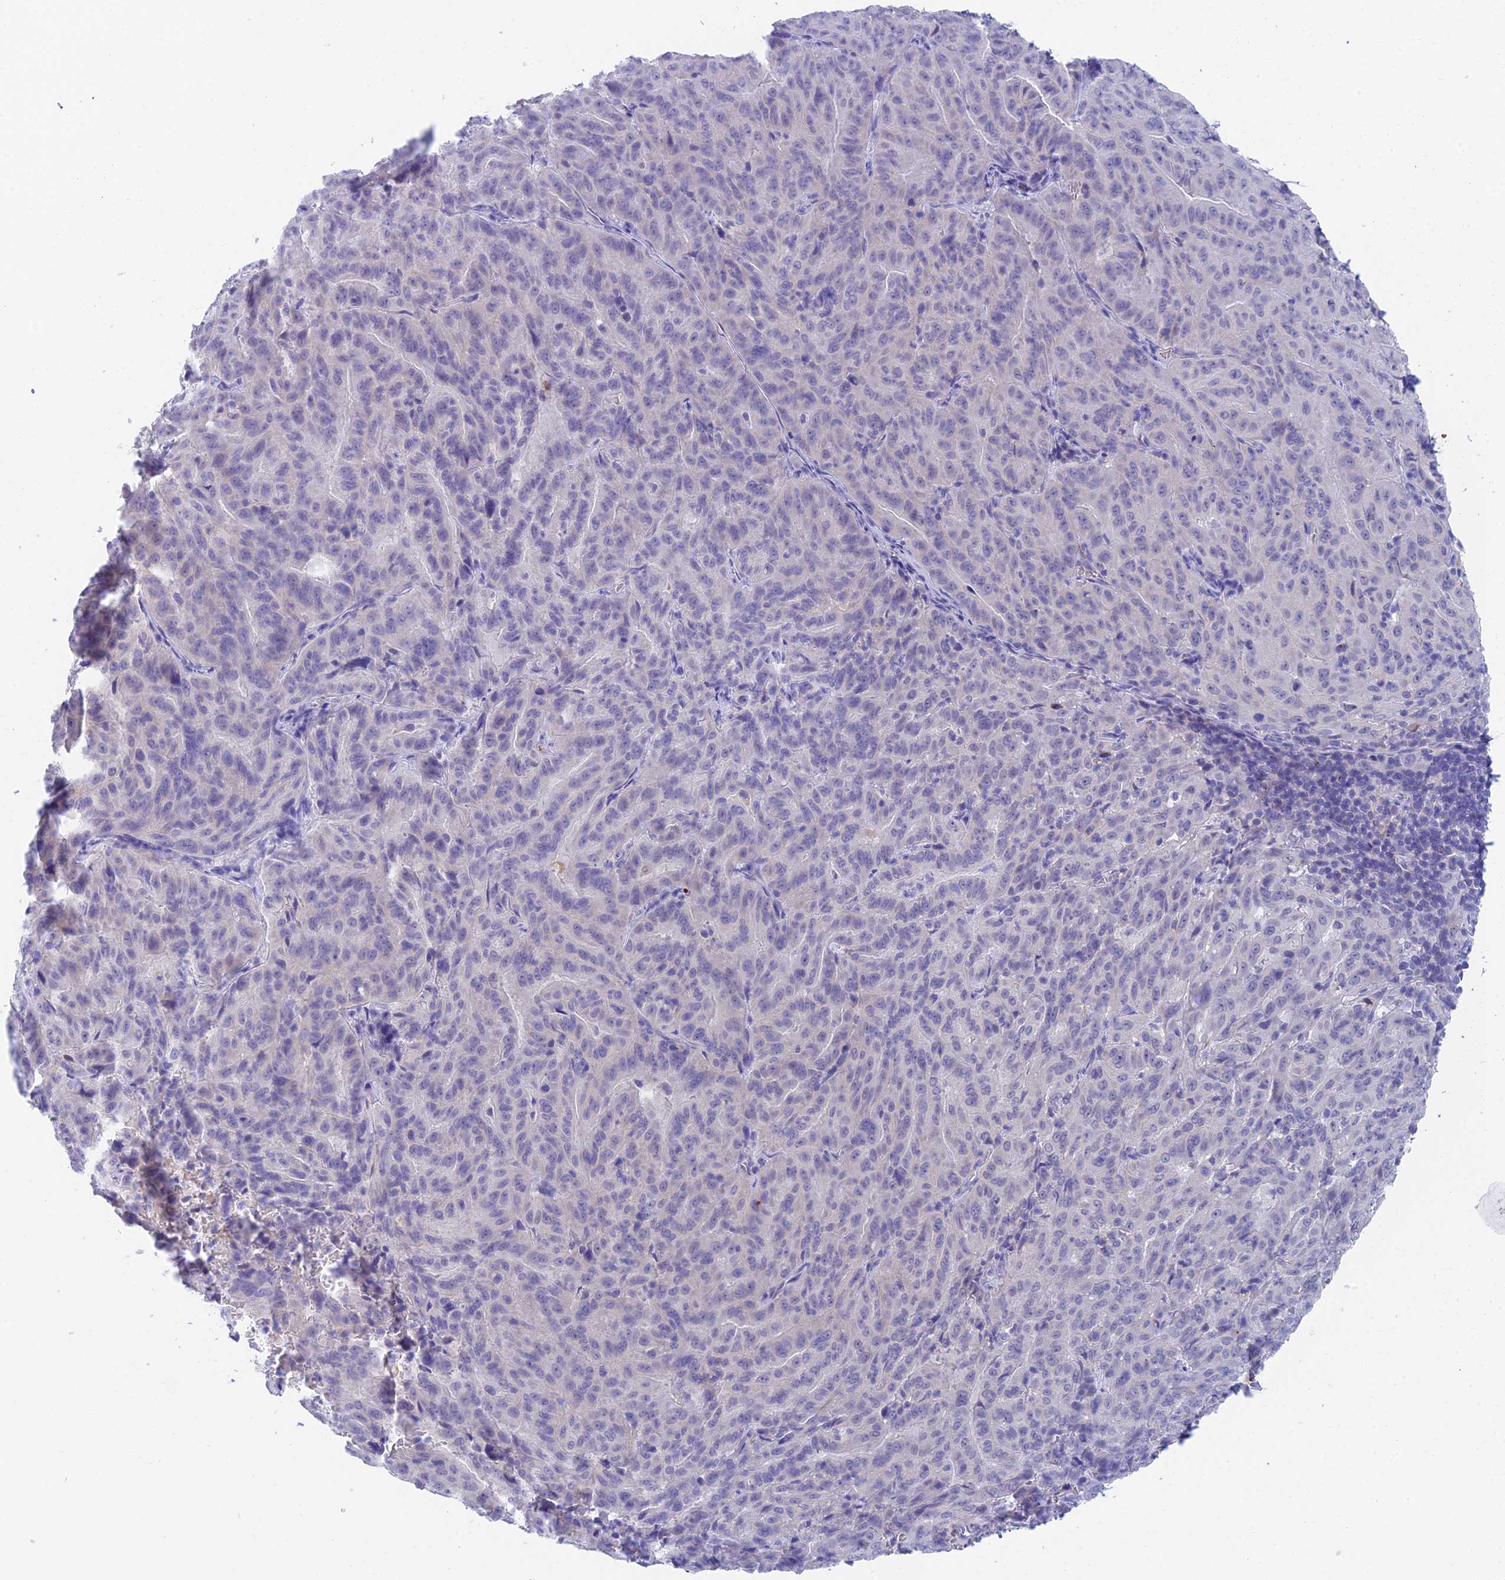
{"staining": {"intensity": "negative", "quantity": "none", "location": "none"}, "tissue": "pancreatic cancer", "cell_type": "Tumor cells", "image_type": "cancer", "snomed": [{"axis": "morphology", "description": "Adenocarcinoma, NOS"}, {"axis": "topography", "description": "Pancreas"}], "caption": "A micrograph of human pancreatic adenocarcinoma is negative for staining in tumor cells. (Immunohistochemistry, brightfield microscopy, high magnification).", "gene": "ADAMTS13", "patient": {"sex": "male", "age": 63}}